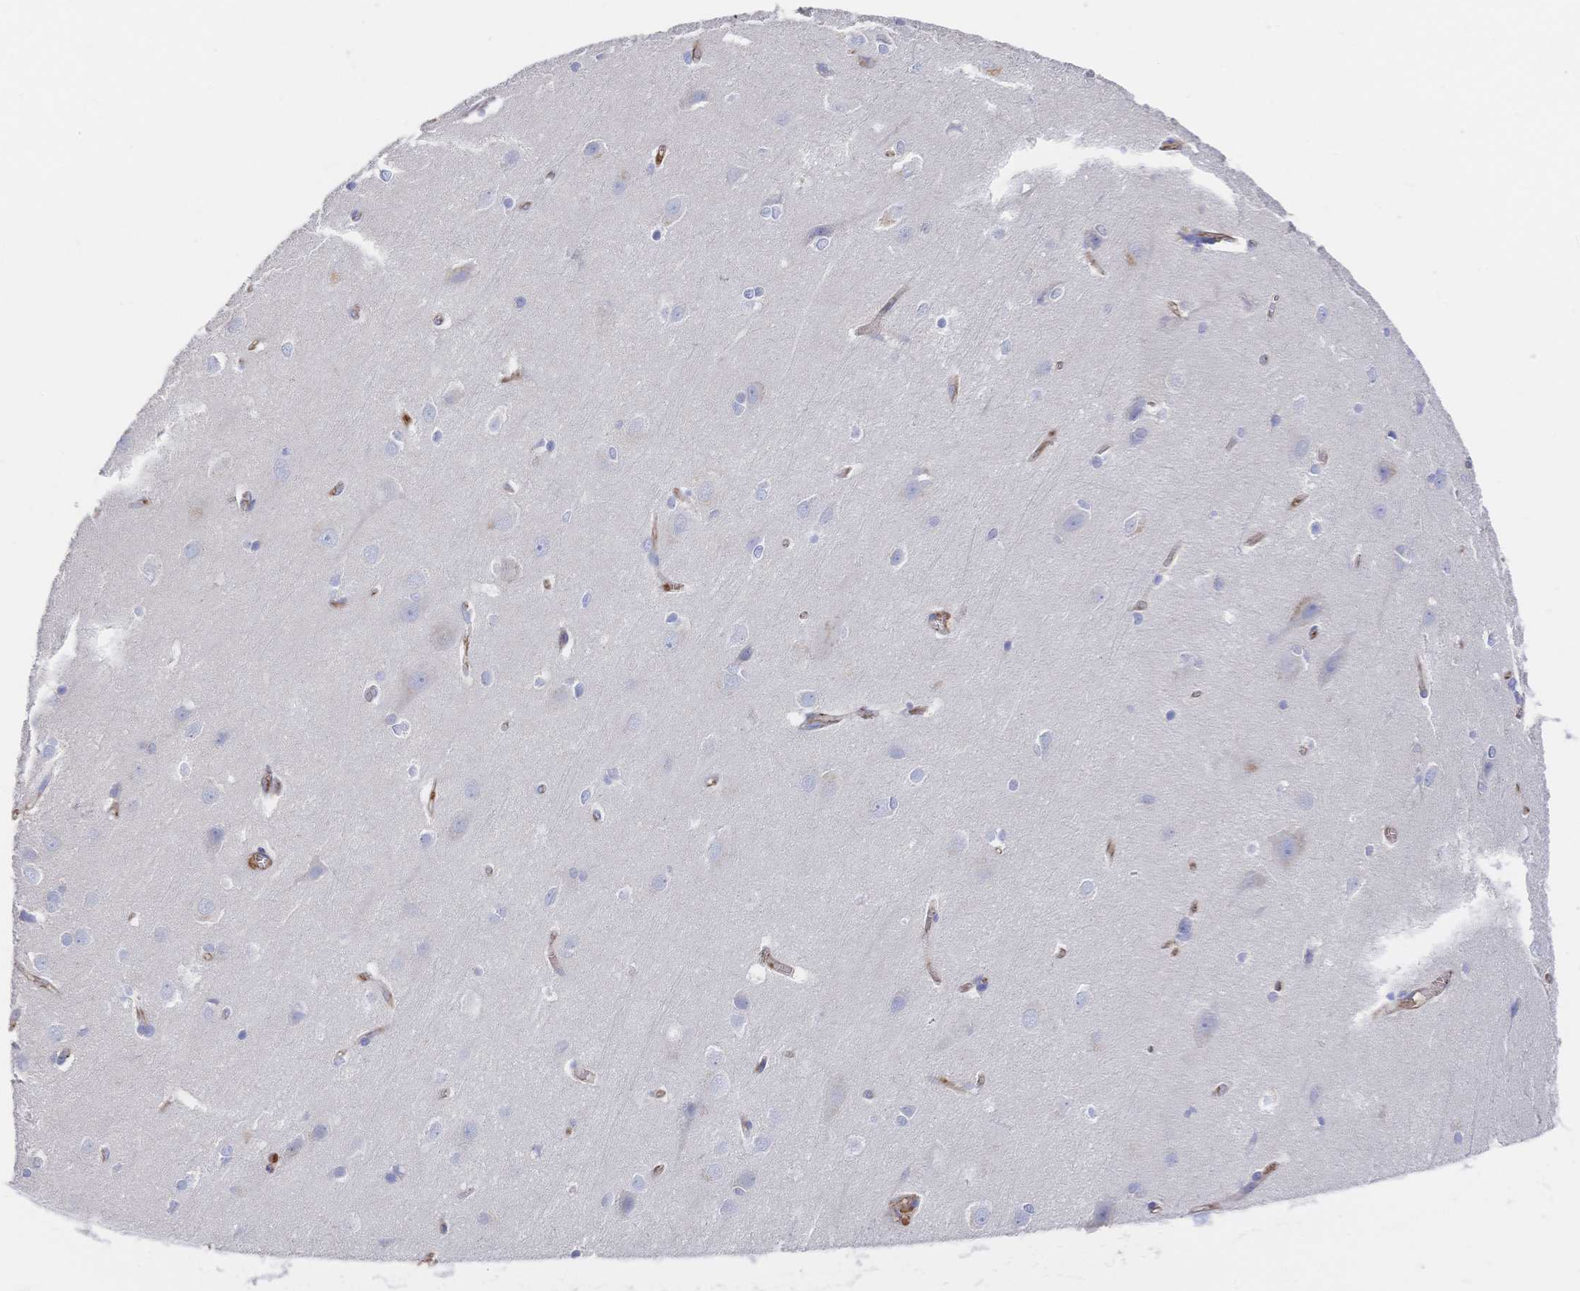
{"staining": {"intensity": "moderate", "quantity": ">75%", "location": "cytoplasmic/membranous"}, "tissue": "cerebral cortex", "cell_type": "Endothelial cells", "image_type": "normal", "snomed": [{"axis": "morphology", "description": "Normal tissue, NOS"}, {"axis": "topography", "description": "Cerebral cortex"}], "caption": "Cerebral cortex was stained to show a protein in brown. There is medium levels of moderate cytoplasmic/membranous positivity in approximately >75% of endothelial cells. The protein of interest is shown in brown color, while the nuclei are stained blue.", "gene": "F11R", "patient": {"sex": "male", "age": 37}}